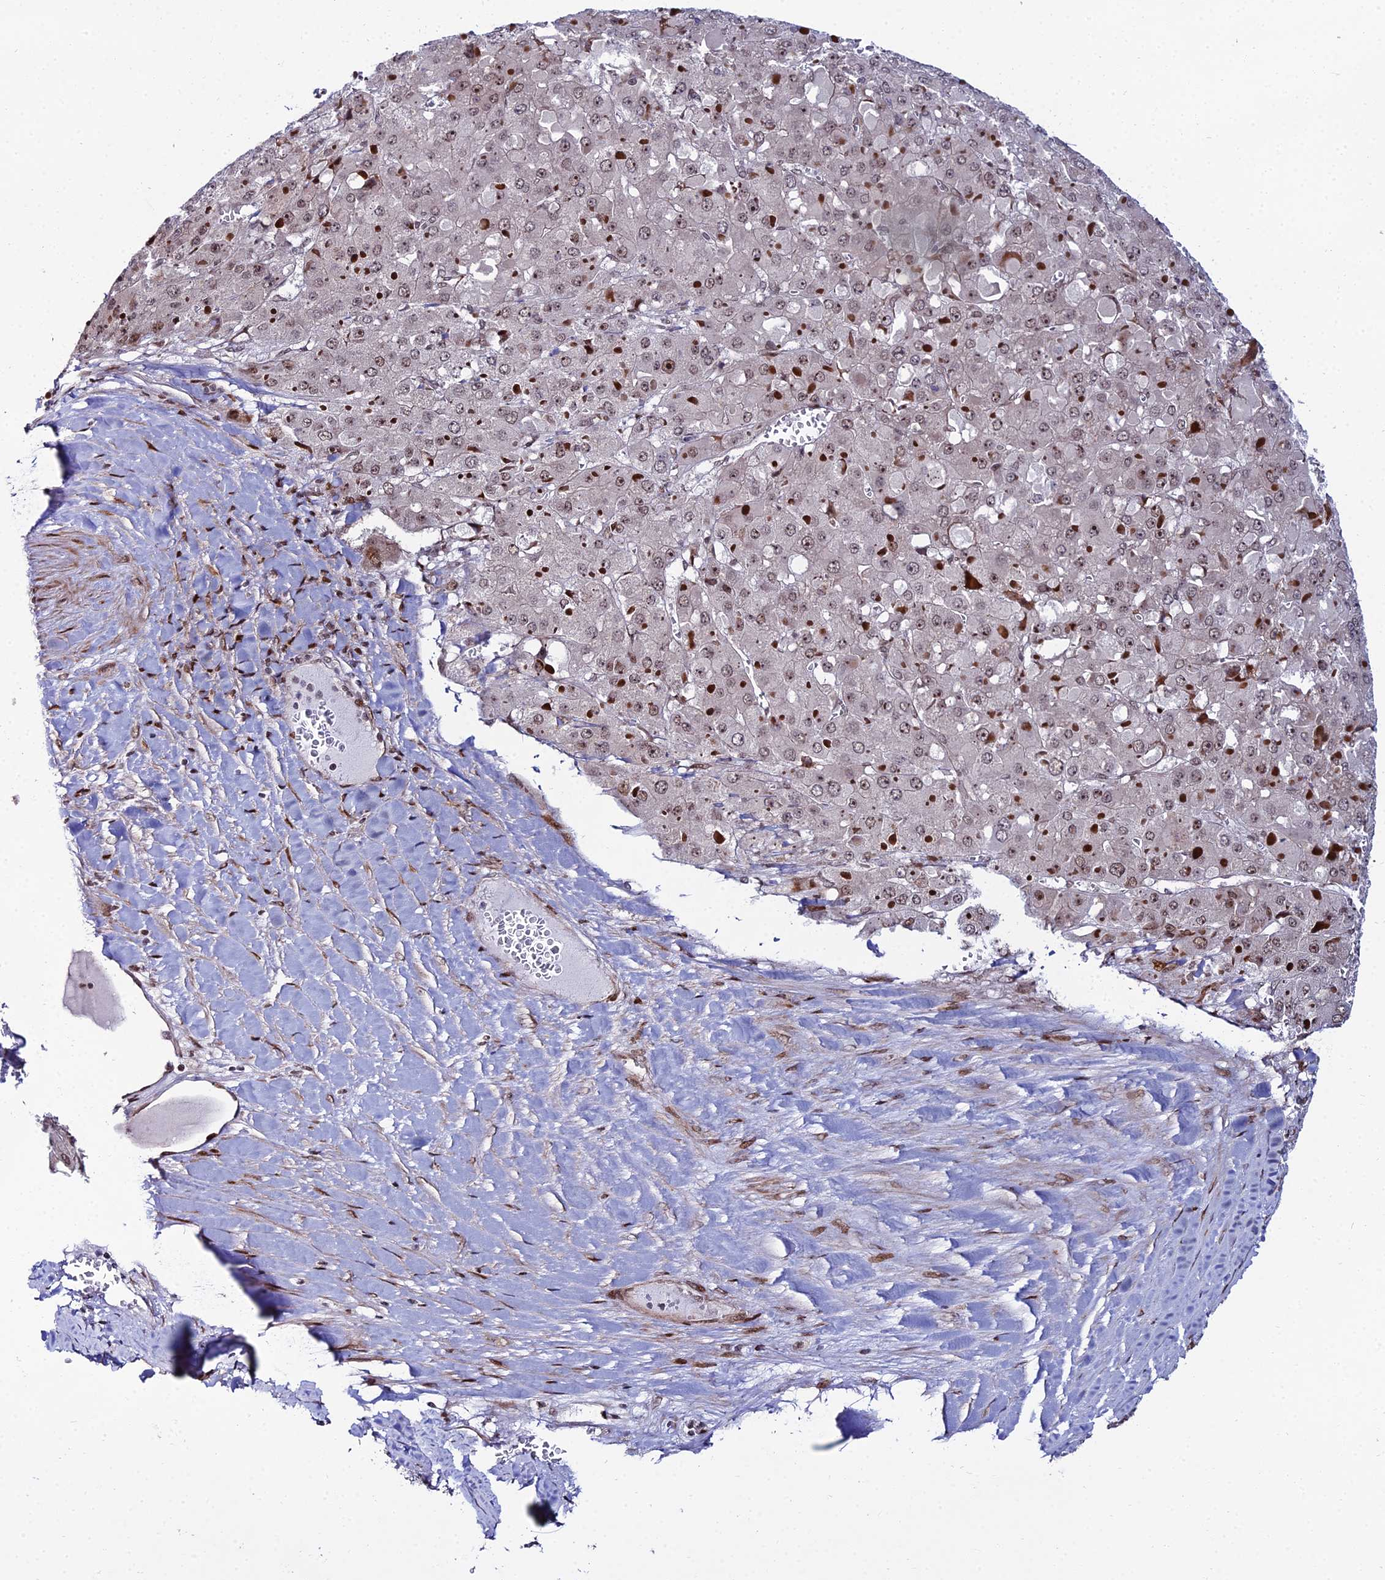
{"staining": {"intensity": "weak", "quantity": "25%-75%", "location": "nuclear"}, "tissue": "liver cancer", "cell_type": "Tumor cells", "image_type": "cancer", "snomed": [{"axis": "morphology", "description": "Carcinoma, Hepatocellular, NOS"}, {"axis": "topography", "description": "Liver"}], "caption": "Immunohistochemistry histopathology image of neoplastic tissue: human hepatocellular carcinoma (liver) stained using immunohistochemistry (IHC) displays low levels of weak protein expression localized specifically in the nuclear of tumor cells, appearing as a nuclear brown color.", "gene": "ZNF668", "patient": {"sex": "female", "age": 73}}